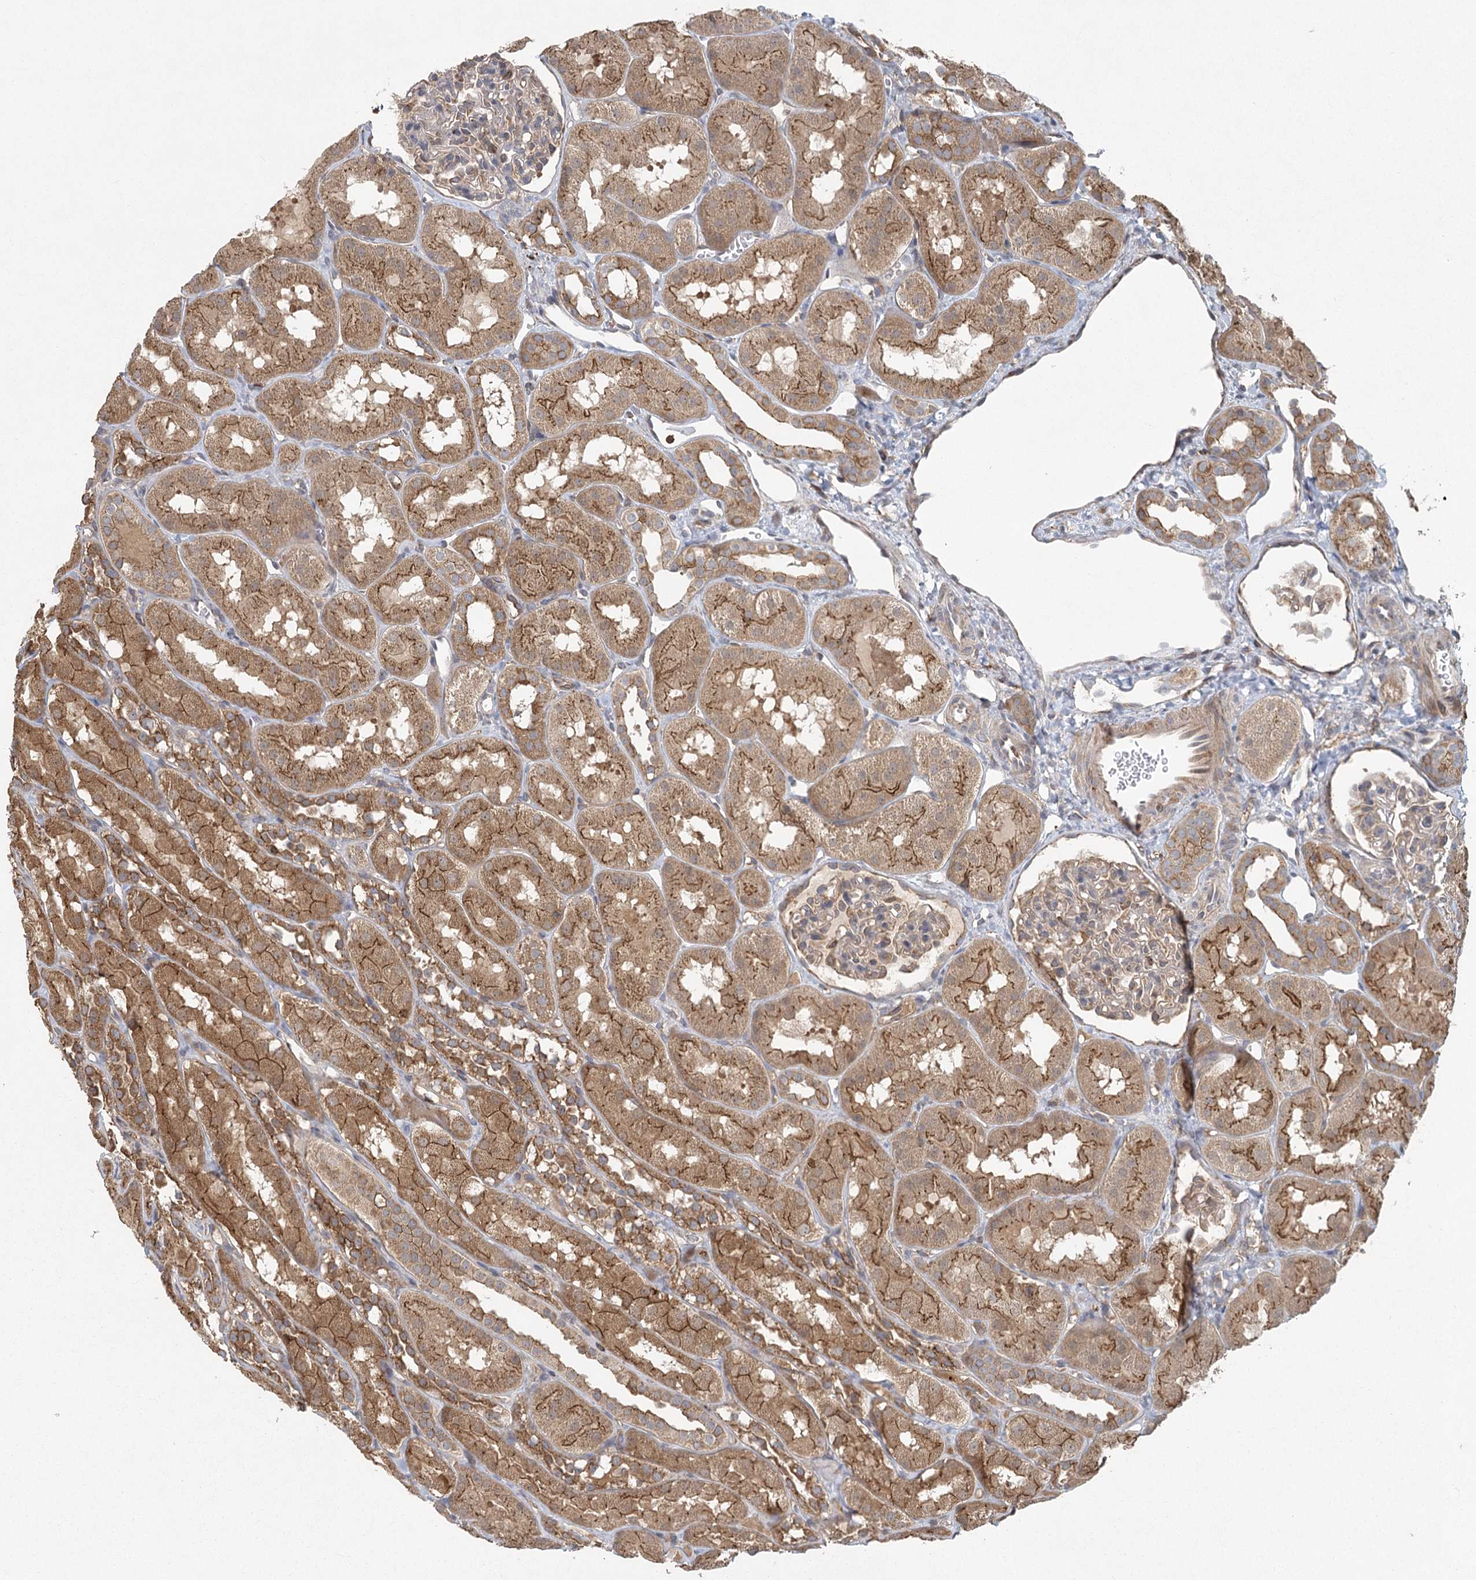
{"staining": {"intensity": "weak", "quantity": "25%-75%", "location": "cytoplasmic/membranous"}, "tissue": "kidney", "cell_type": "Cells in glomeruli", "image_type": "normal", "snomed": [{"axis": "morphology", "description": "Normal tissue, NOS"}, {"axis": "topography", "description": "Kidney"}, {"axis": "topography", "description": "Urinary bladder"}], "caption": "IHC staining of unremarkable kidney, which exhibits low levels of weak cytoplasmic/membranous positivity in approximately 25%-75% of cells in glomeruli indicating weak cytoplasmic/membranous protein staining. The staining was performed using DAB (brown) for protein detection and nuclei were counterstained in hematoxylin (blue).", "gene": "PLEKHA7", "patient": {"sex": "male", "age": 16}}